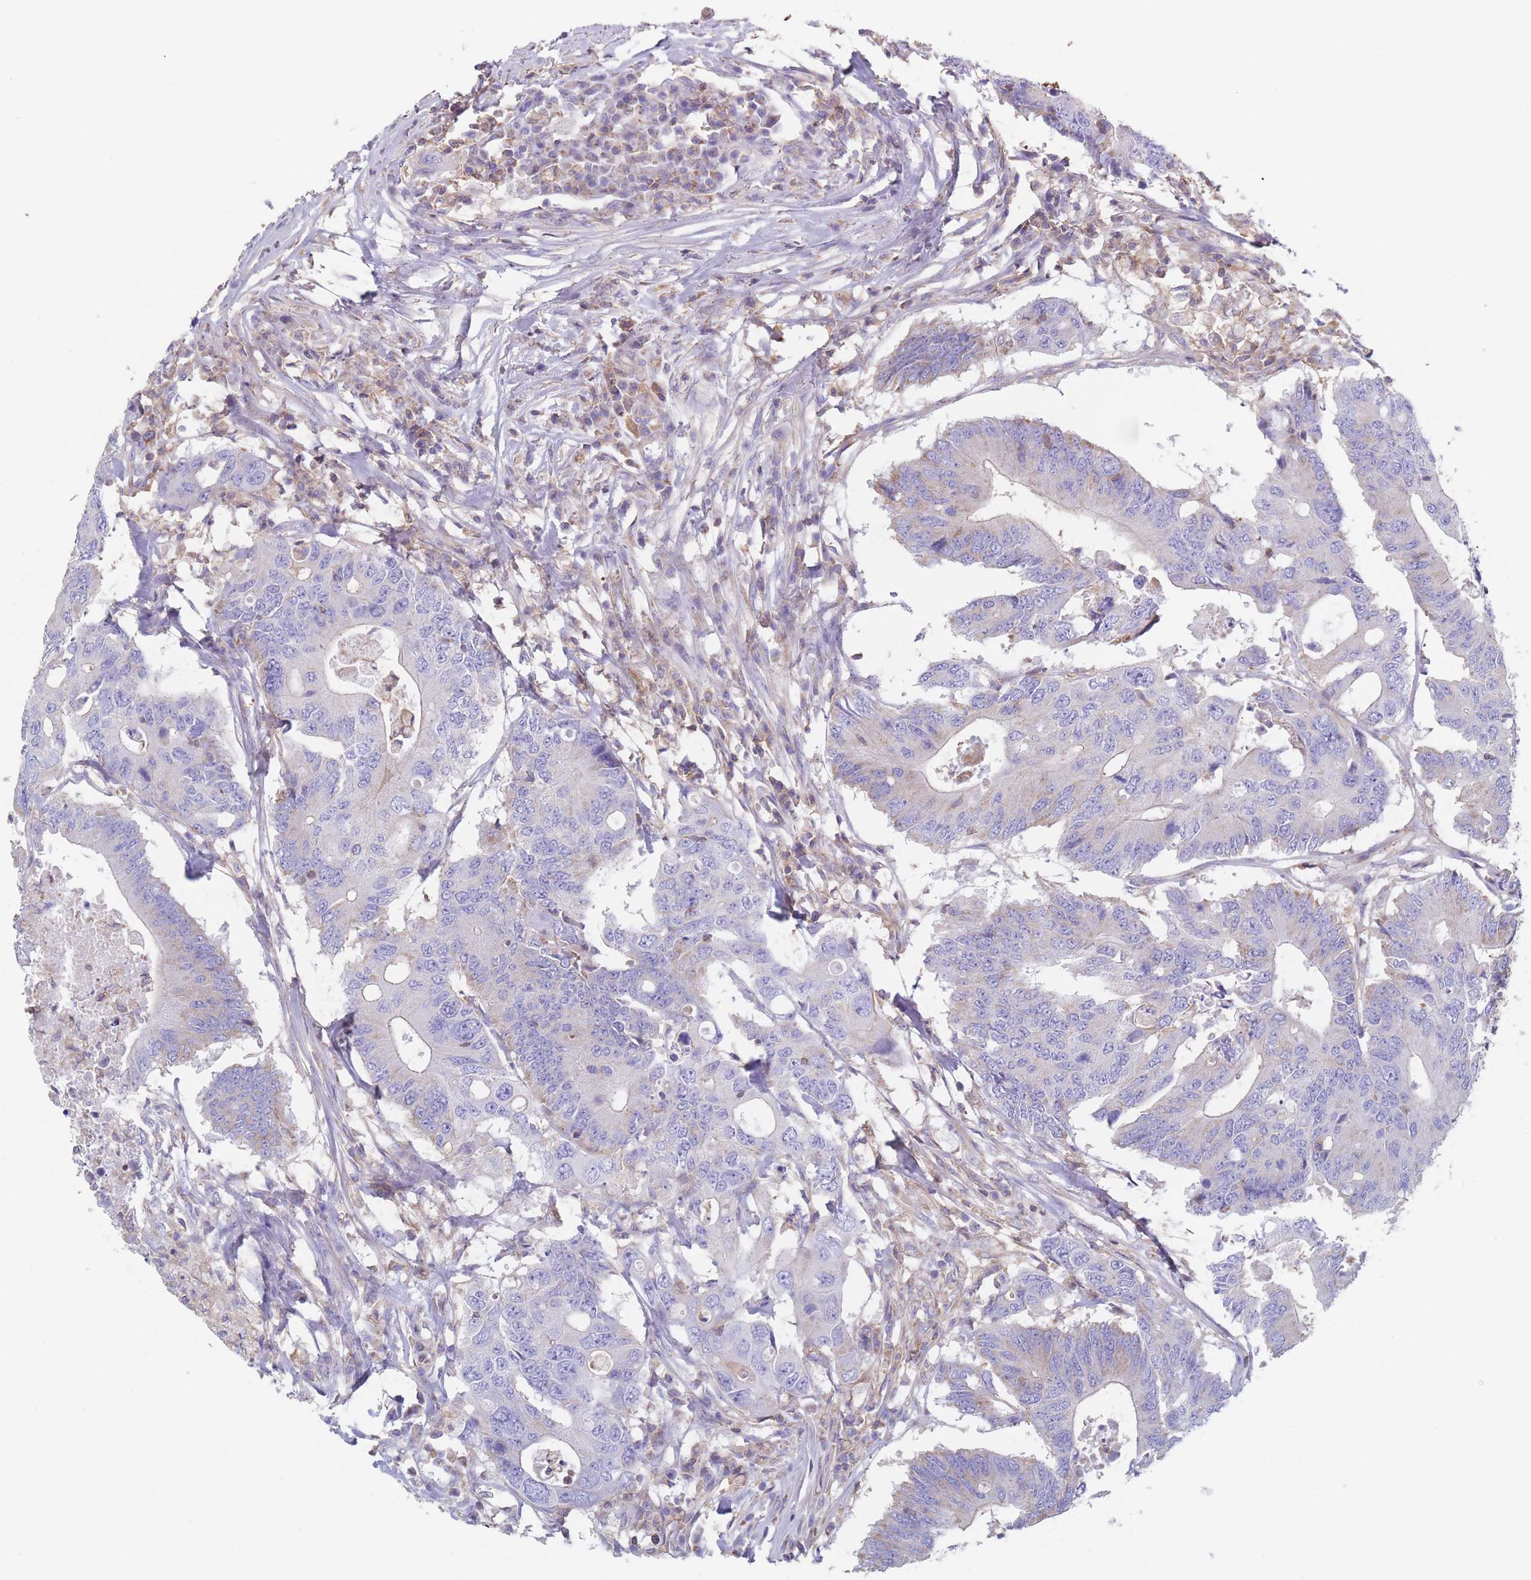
{"staining": {"intensity": "weak", "quantity": "<25%", "location": "cytoplasmic/membranous"}, "tissue": "colorectal cancer", "cell_type": "Tumor cells", "image_type": "cancer", "snomed": [{"axis": "morphology", "description": "Adenocarcinoma, NOS"}, {"axis": "topography", "description": "Colon"}], "caption": "Tumor cells are negative for protein expression in human colorectal adenocarcinoma.", "gene": "ADH1A", "patient": {"sex": "male", "age": 71}}